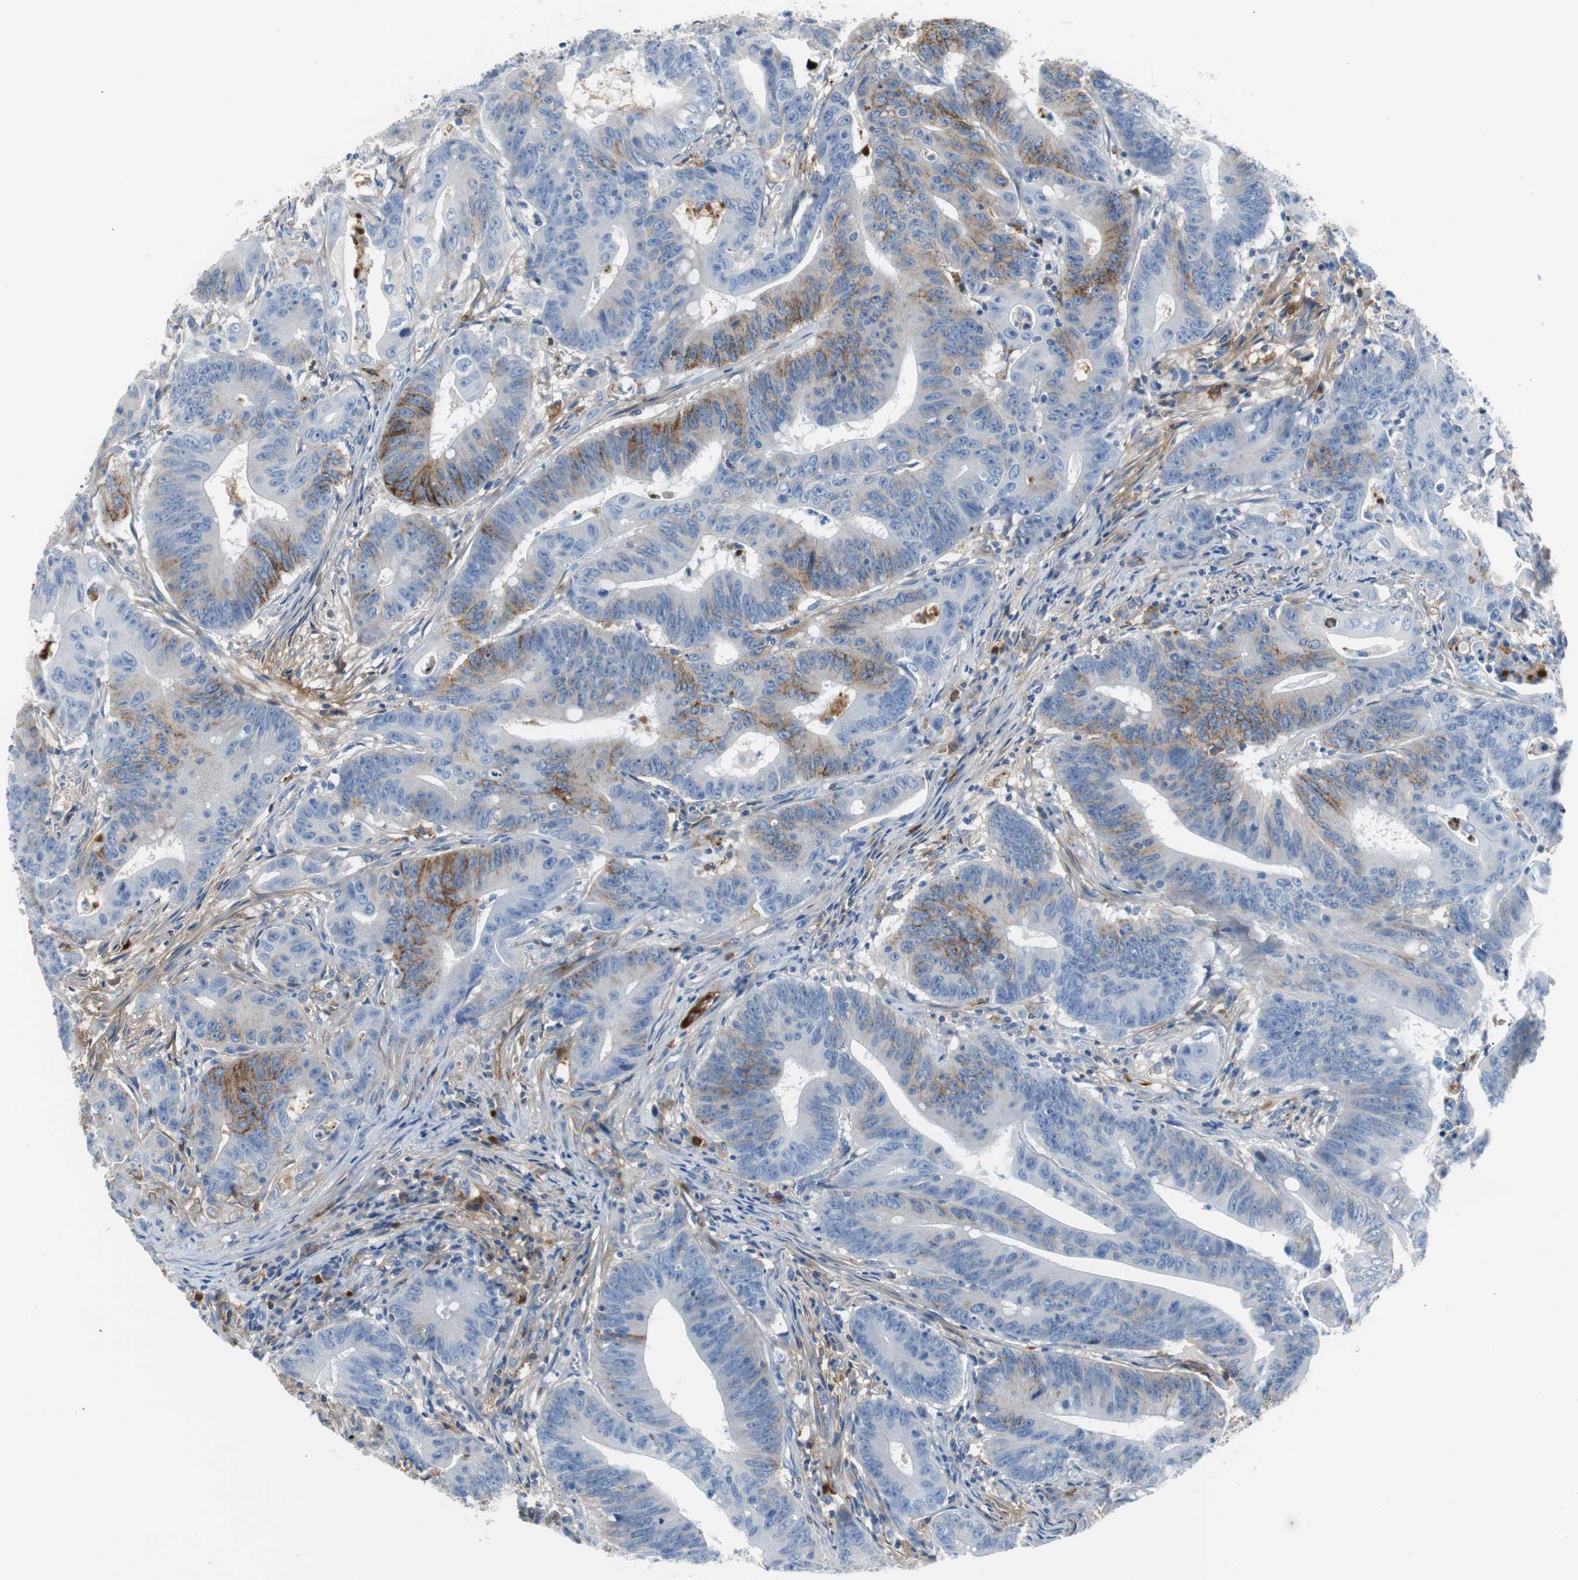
{"staining": {"intensity": "moderate", "quantity": "<25%", "location": "cytoplasmic/membranous"}, "tissue": "colorectal cancer", "cell_type": "Tumor cells", "image_type": "cancer", "snomed": [{"axis": "morphology", "description": "Adenocarcinoma, NOS"}, {"axis": "topography", "description": "Colon"}], "caption": "DAB immunohistochemical staining of human adenocarcinoma (colorectal) displays moderate cytoplasmic/membranous protein expression in about <25% of tumor cells. (Stains: DAB in brown, nuclei in blue, Microscopy: brightfield microscopy at high magnification).", "gene": "APCS", "patient": {"sex": "male", "age": 45}}